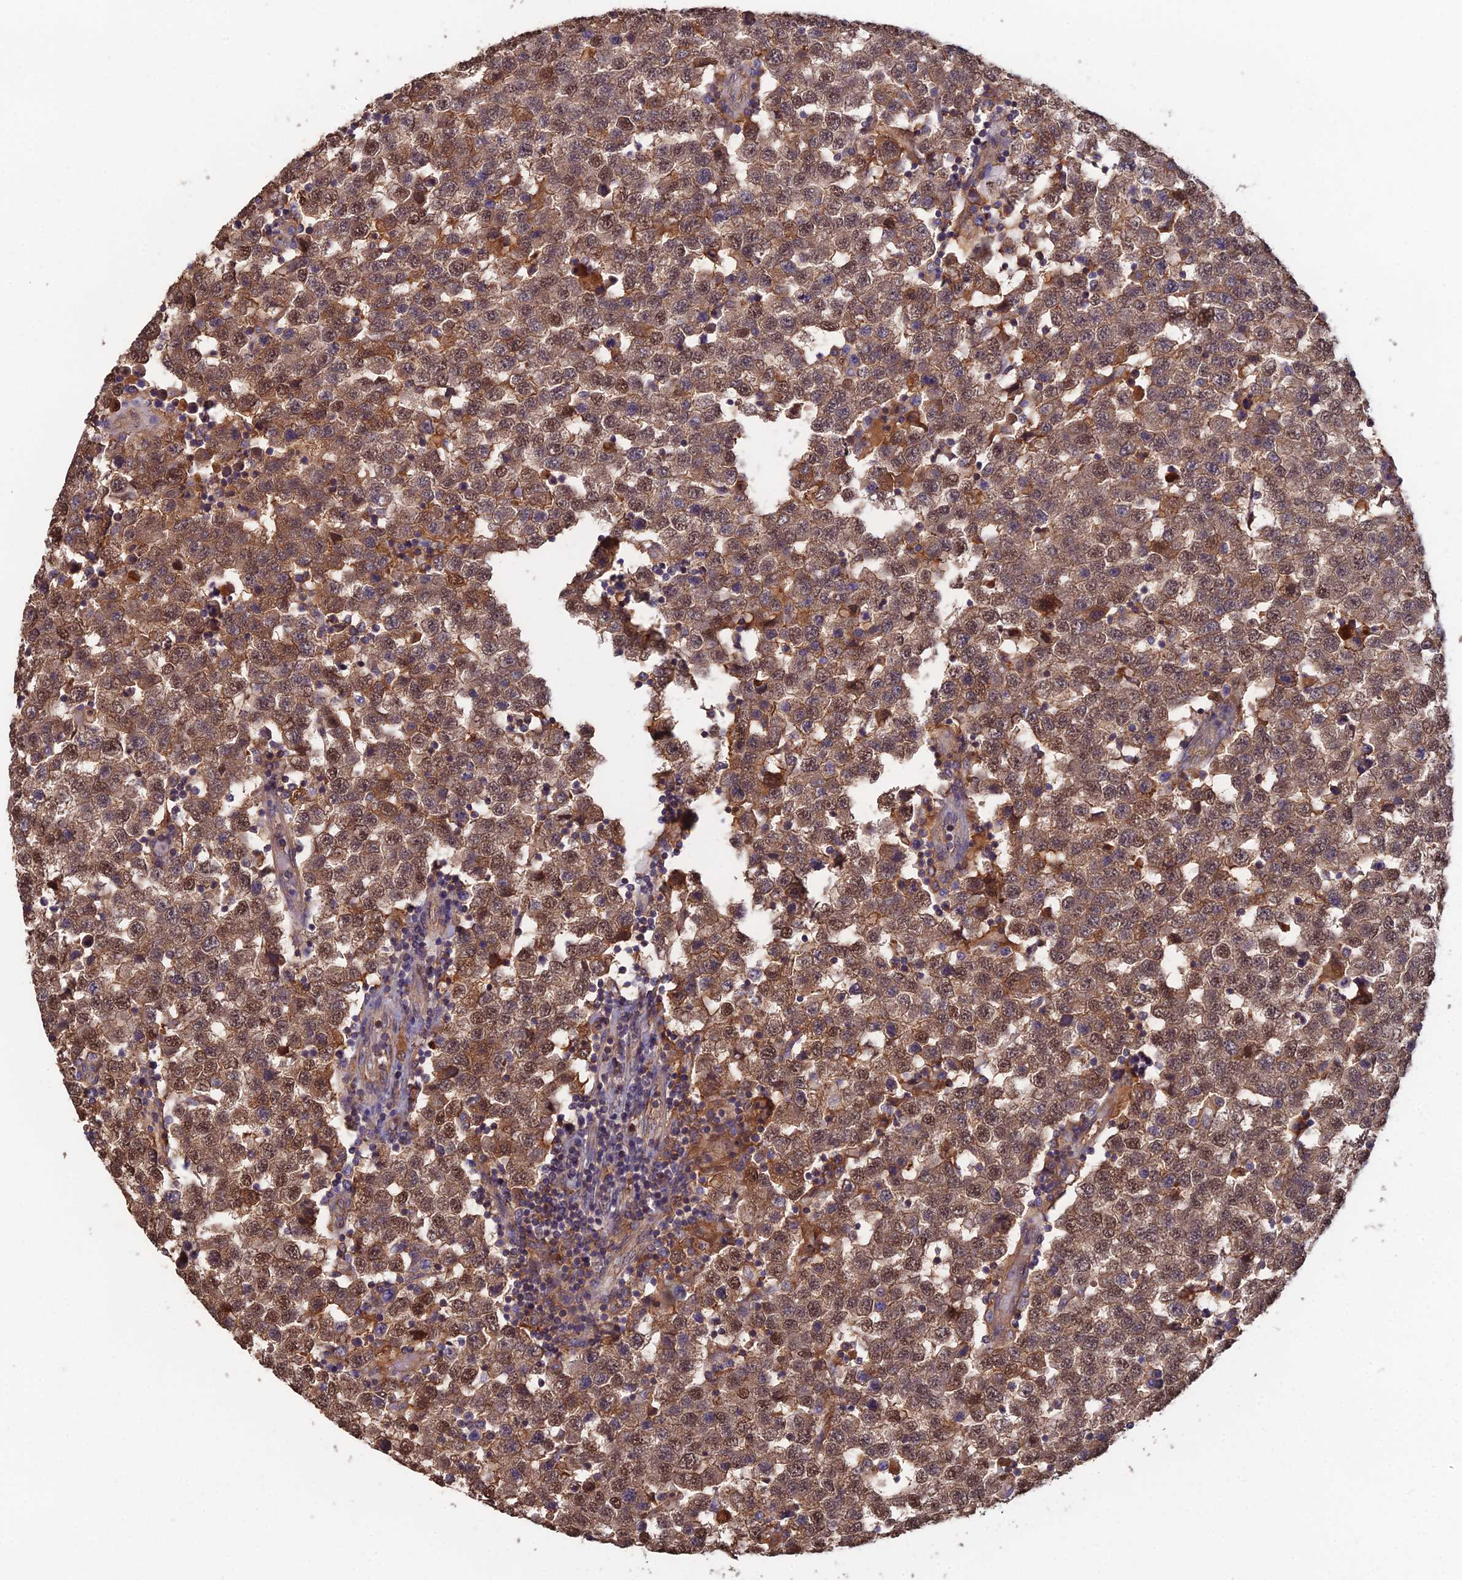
{"staining": {"intensity": "moderate", "quantity": ">75%", "location": "cytoplasmic/membranous,nuclear"}, "tissue": "testis cancer", "cell_type": "Tumor cells", "image_type": "cancer", "snomed": [{"axis": "morphology", "description": "Seminoma, NOS"}, {"axis": "topography", "description": "Testis"}], "caption": "Immunohistochemistry of human seminoma (testis) reveals medium levels of moderate cytoplasmic/membranous and nuclear staining in approximately >75% of tumor cells.", "gene": "GALR2", "patient": {"sex": "male", "age": 34}}